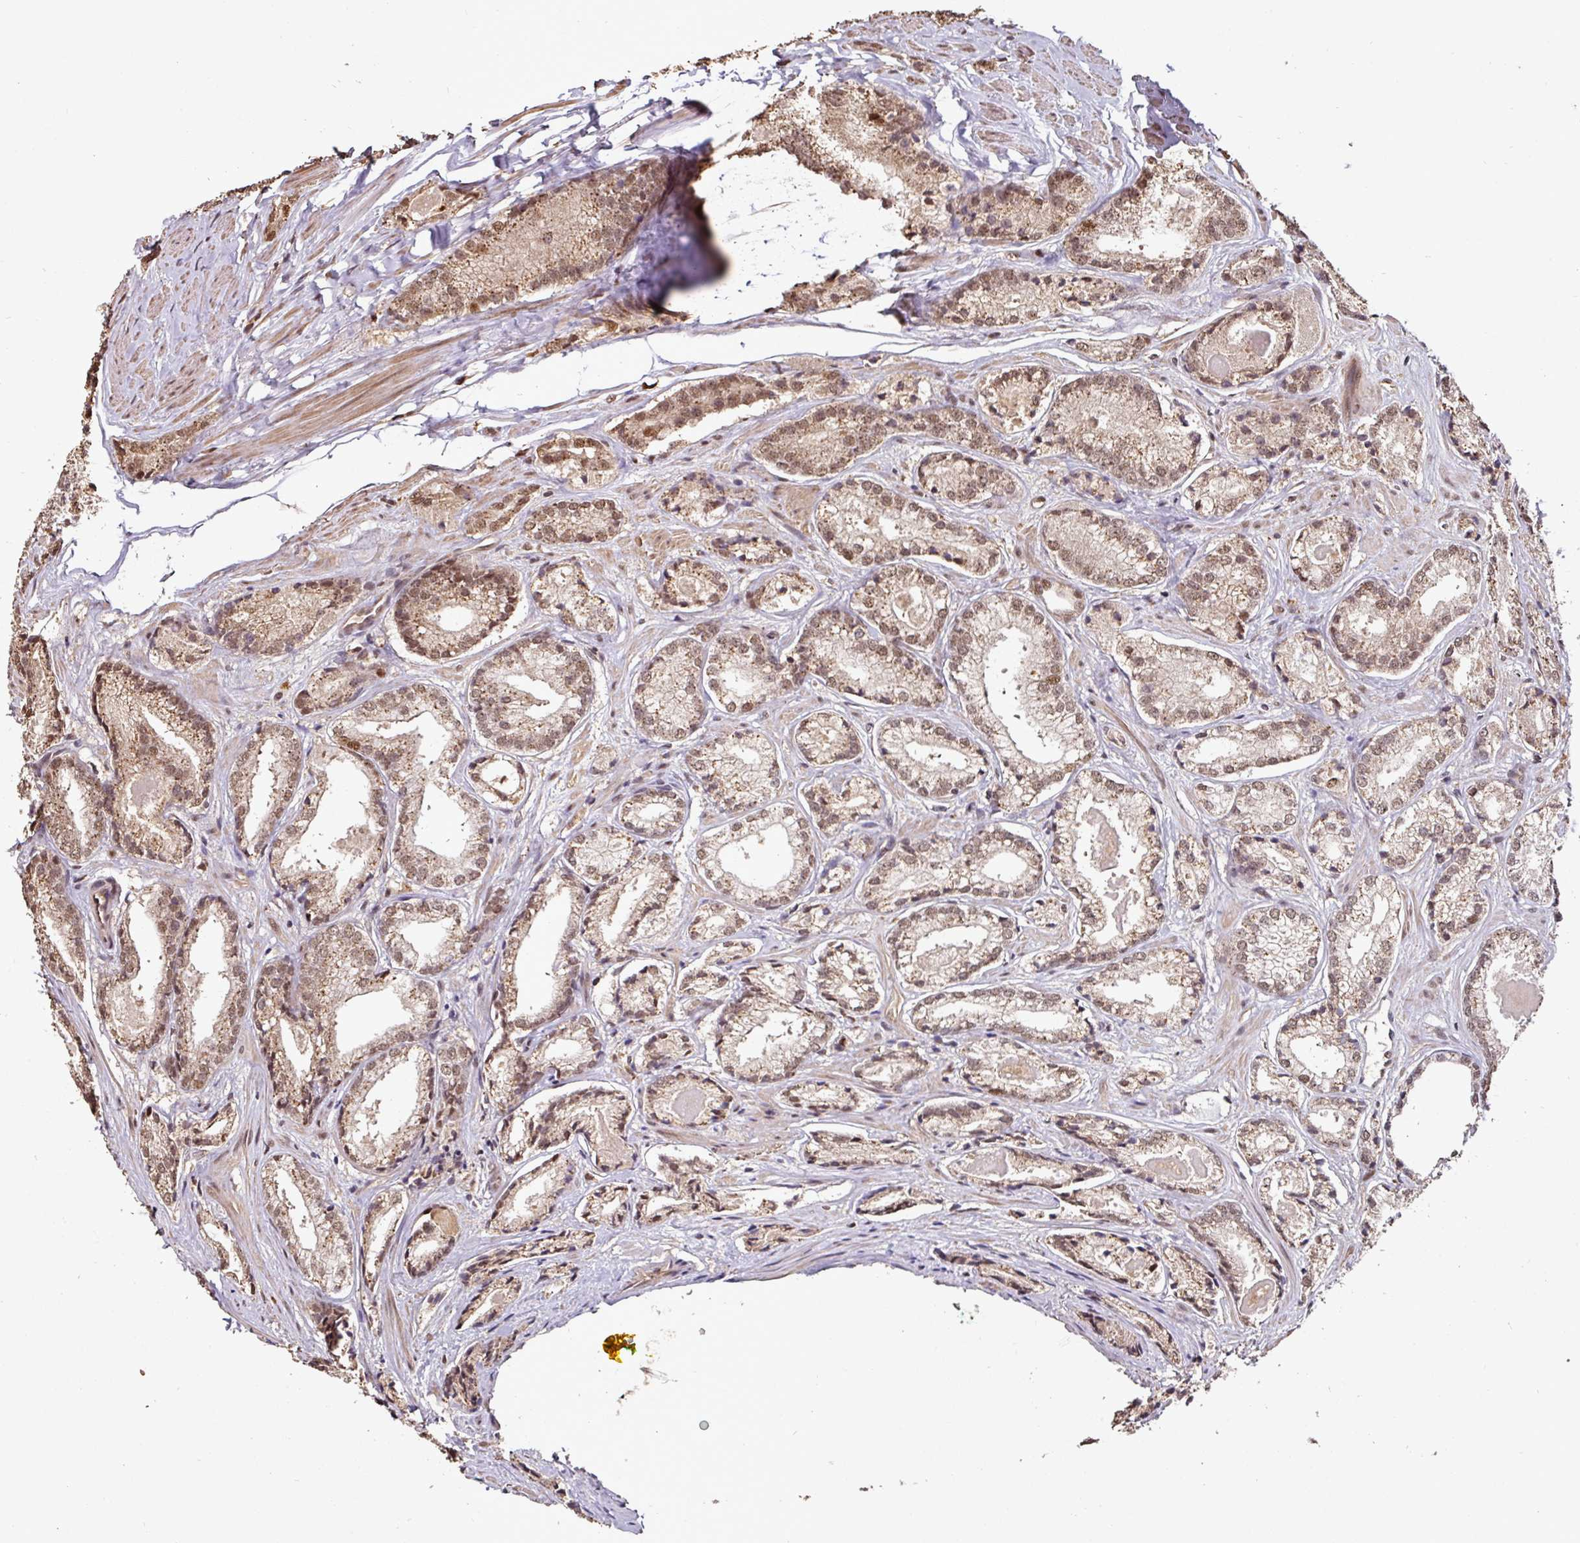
{"staining": {"intensity": "moderate", "quantity": ">75%", "location": "cytoplasmic/membranous,nuclear"}, "tissue": "prostate cancer", "cell_type": "Tumor cells", "image_type": "cancer", "snomed": [{"axis": "morphology", "description": "Adenocarcinoma, Low grade"}, {"axis": "topography", "description": "Prostate"}], "caption": "High-power microscopy captured an IHC image of adenocarcinoma (low-grade) (prostate), revealing moderate cytoplasmic/membranous and nuclear expression in about >75% of tumor cells. Nuclei are stained in blue.", "gene": "POLD1", "patient": {"sex": "male", "age": 68}}